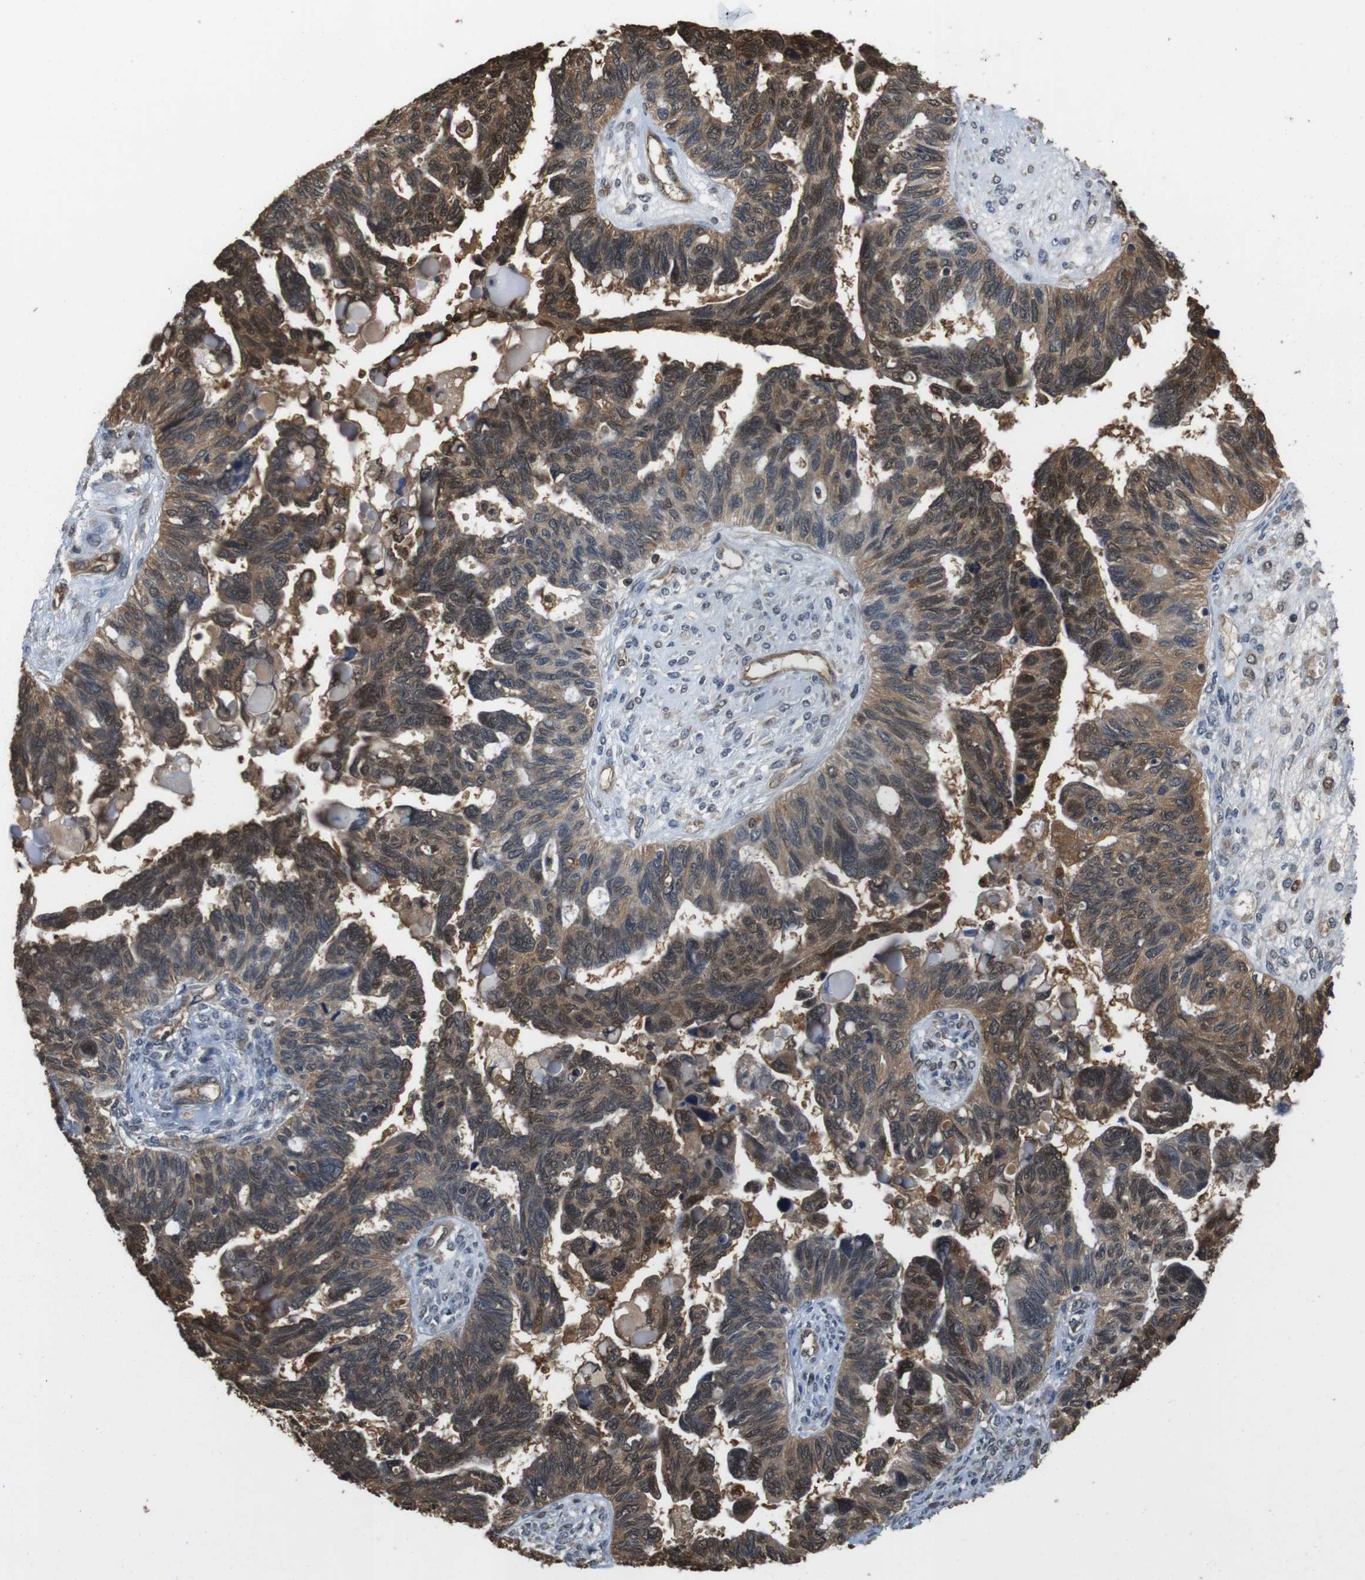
{"staining": {"intensity": "moderate", "quantity": ">75%", "location": "cytoplasmic/membranous,nuclear"}, "tissue": "ovarian cancer", "cell_type": "Tumor cells", "image_type": "cancer", "snomed": [{"axis": "morphology", "description": "Cystadenocarcinoma, serous, NOS"}, {"axis": "topography", "description": "Ovary"}], "caption": "Immunohistochemistry (IHC) (DAB) staining of human serous cystadenocarcinoma (ovarian) reveals moderate cytoplasmic/membranous and nuclear protein staining in approximately >75% of tumor cells.", "gene": "LDHA", "patient": {"sex": "female", "age": 79}}